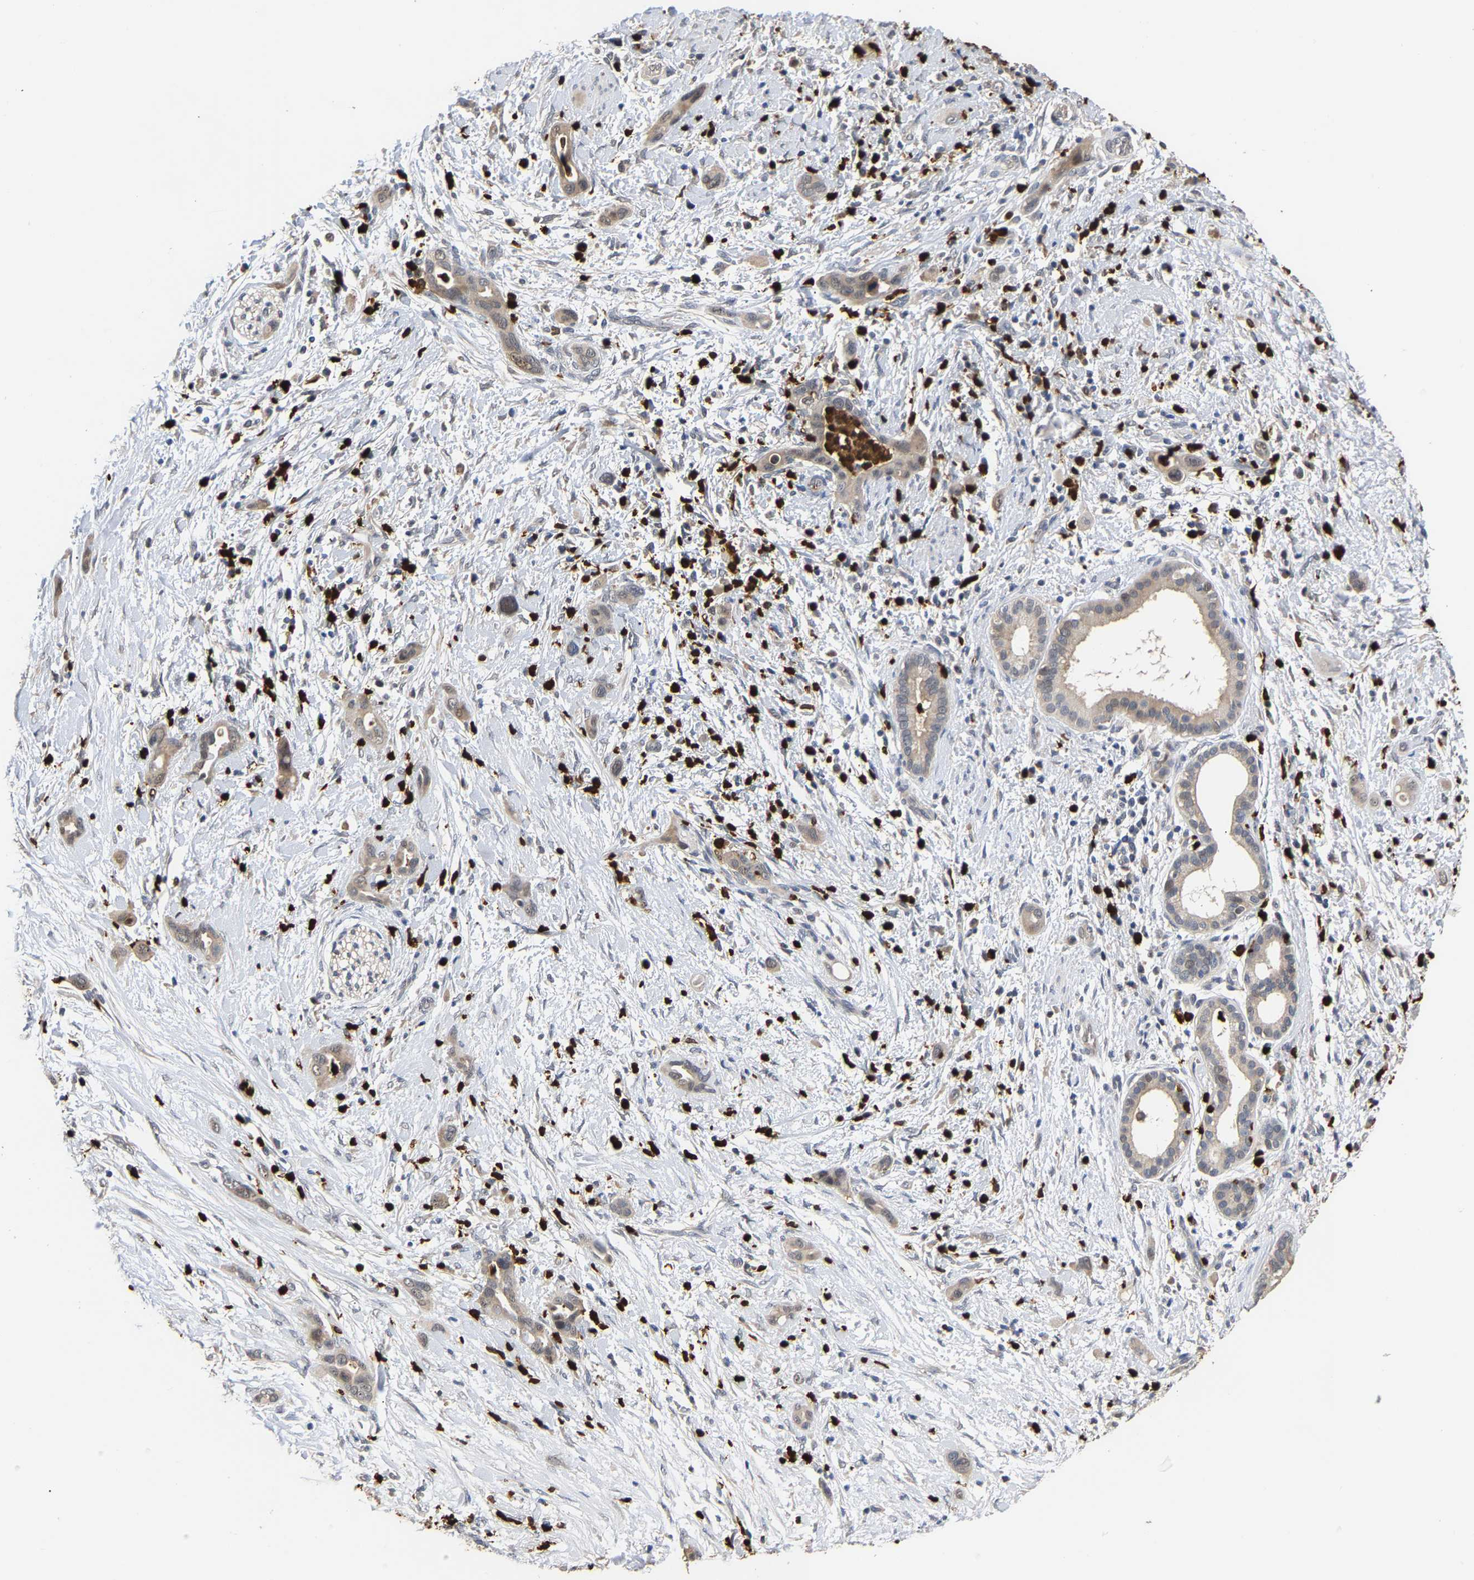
{"staining": {"intensity": "weak", "quantity": ">75%", "location": "cytoplasmic/membranous"}, "tissue": "pancreatic cancer", "cell_type": "Tumor cells", "image_type": "cancer", "snomed": [{"axis": "morphology", "description": "Adenocarcinoma, NOS"}, {"axis": "topography", "description": "Pancreas"}], "caption": "Protein positivity by immunohistochemistry (IHC) exhibits weak cytoplasmic/membranous expression in approximately >75% of tumor cells in pancreatic adenocarcinoma. (DAB IHC with brightfield microscopy, high magnification).", "gene": "TDRD7", "patient": {"sex": "male", "age": 59}}